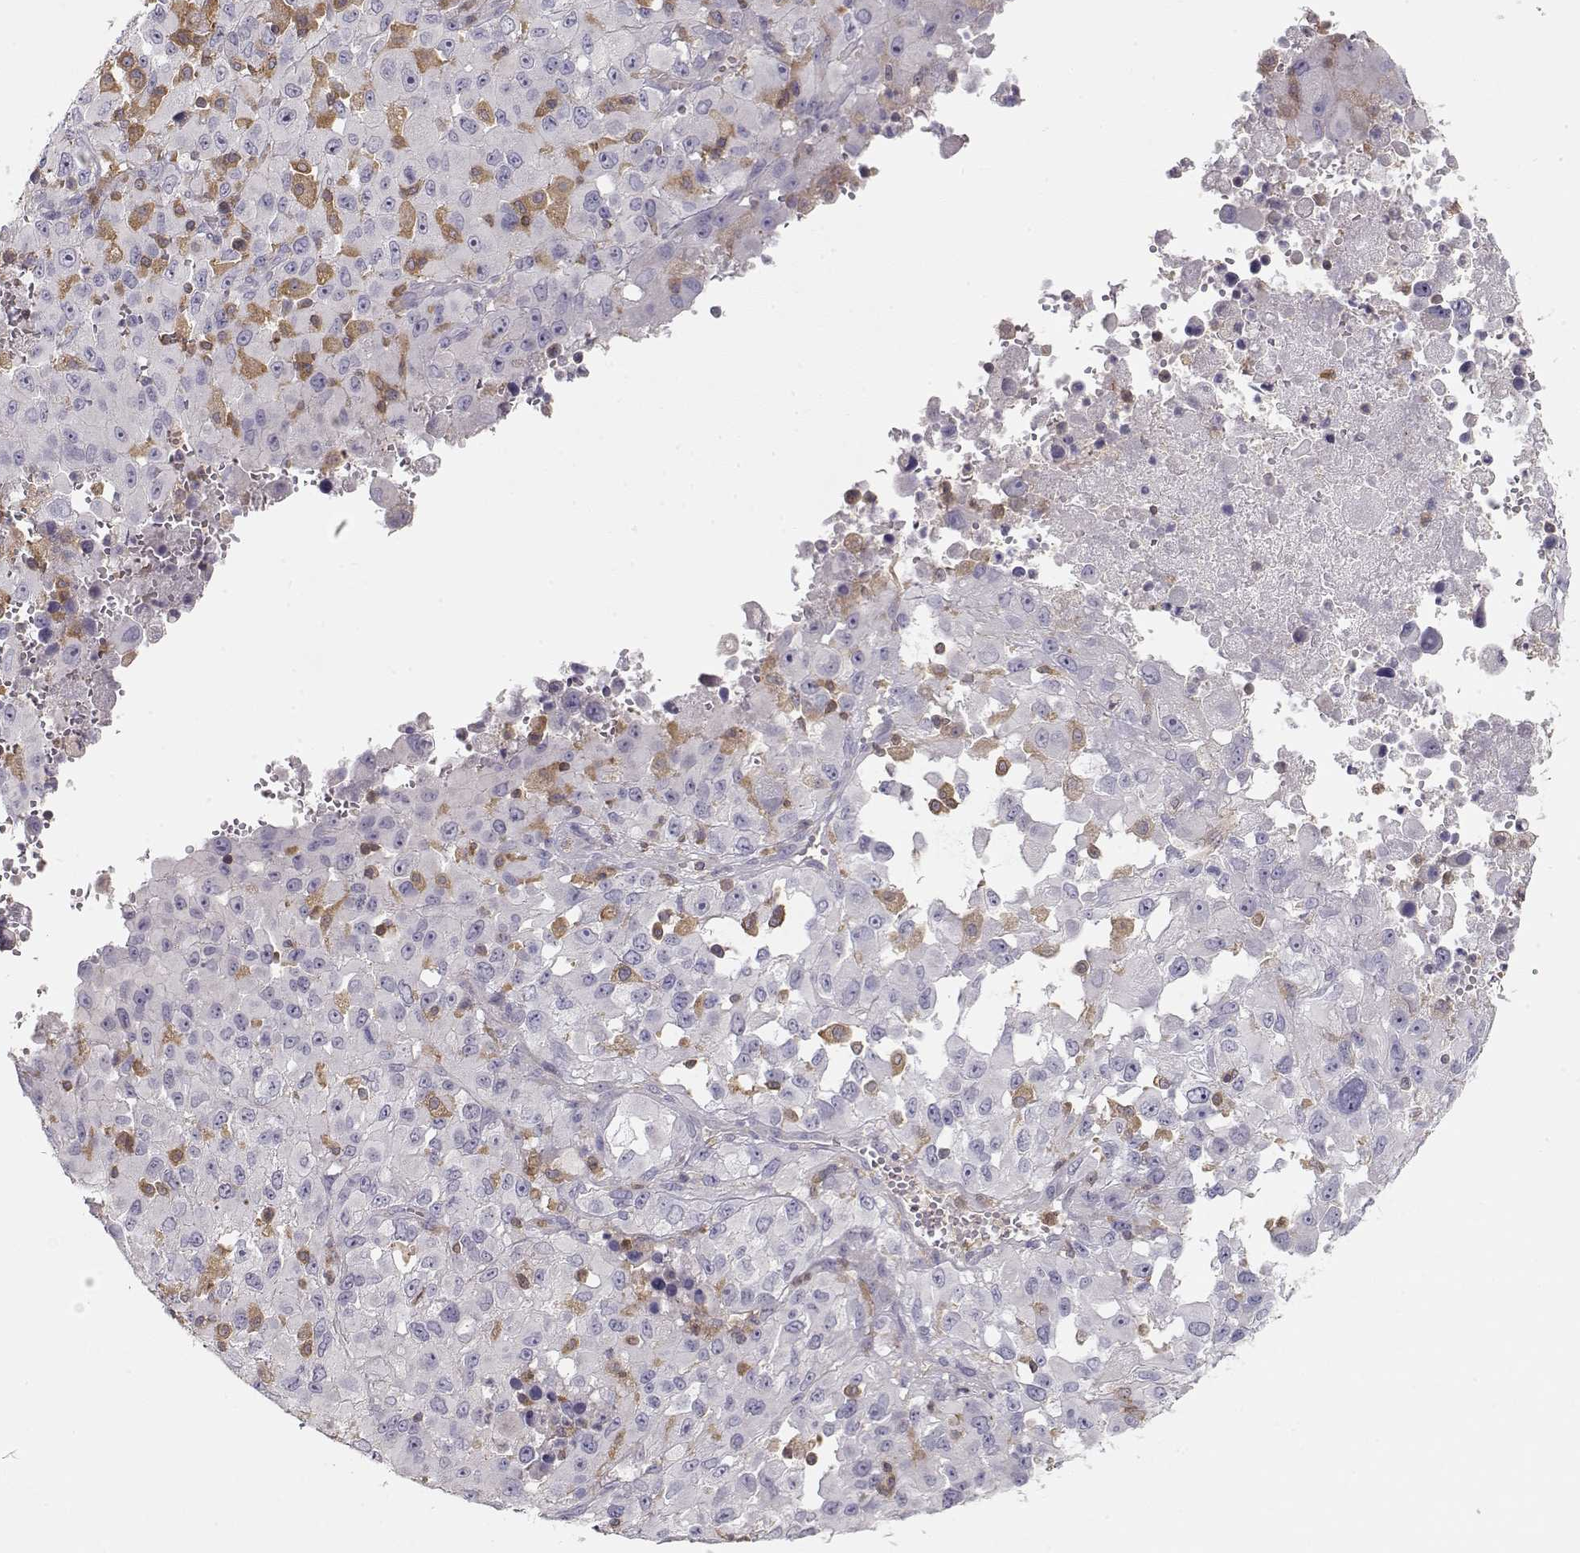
{"staining": {"intensity": "negative", "quantity": "none", "location": "none"}, "tissue": "melanoma", "cell_type": "Tumor cells", "image_type": "cancer", "snomed": [{"axis": "morphology", "description": "Malignant melanoma, Metastatic site"}, {"axis": "topography", "description": "Soft tissue"}], "caption": "This is an immunohistochemistry (IHC) histopathology image of human melanoma. There is no expression in tumor cells.", "gene": "VAV1", "patient": {"sex": "male", "age": 50}}